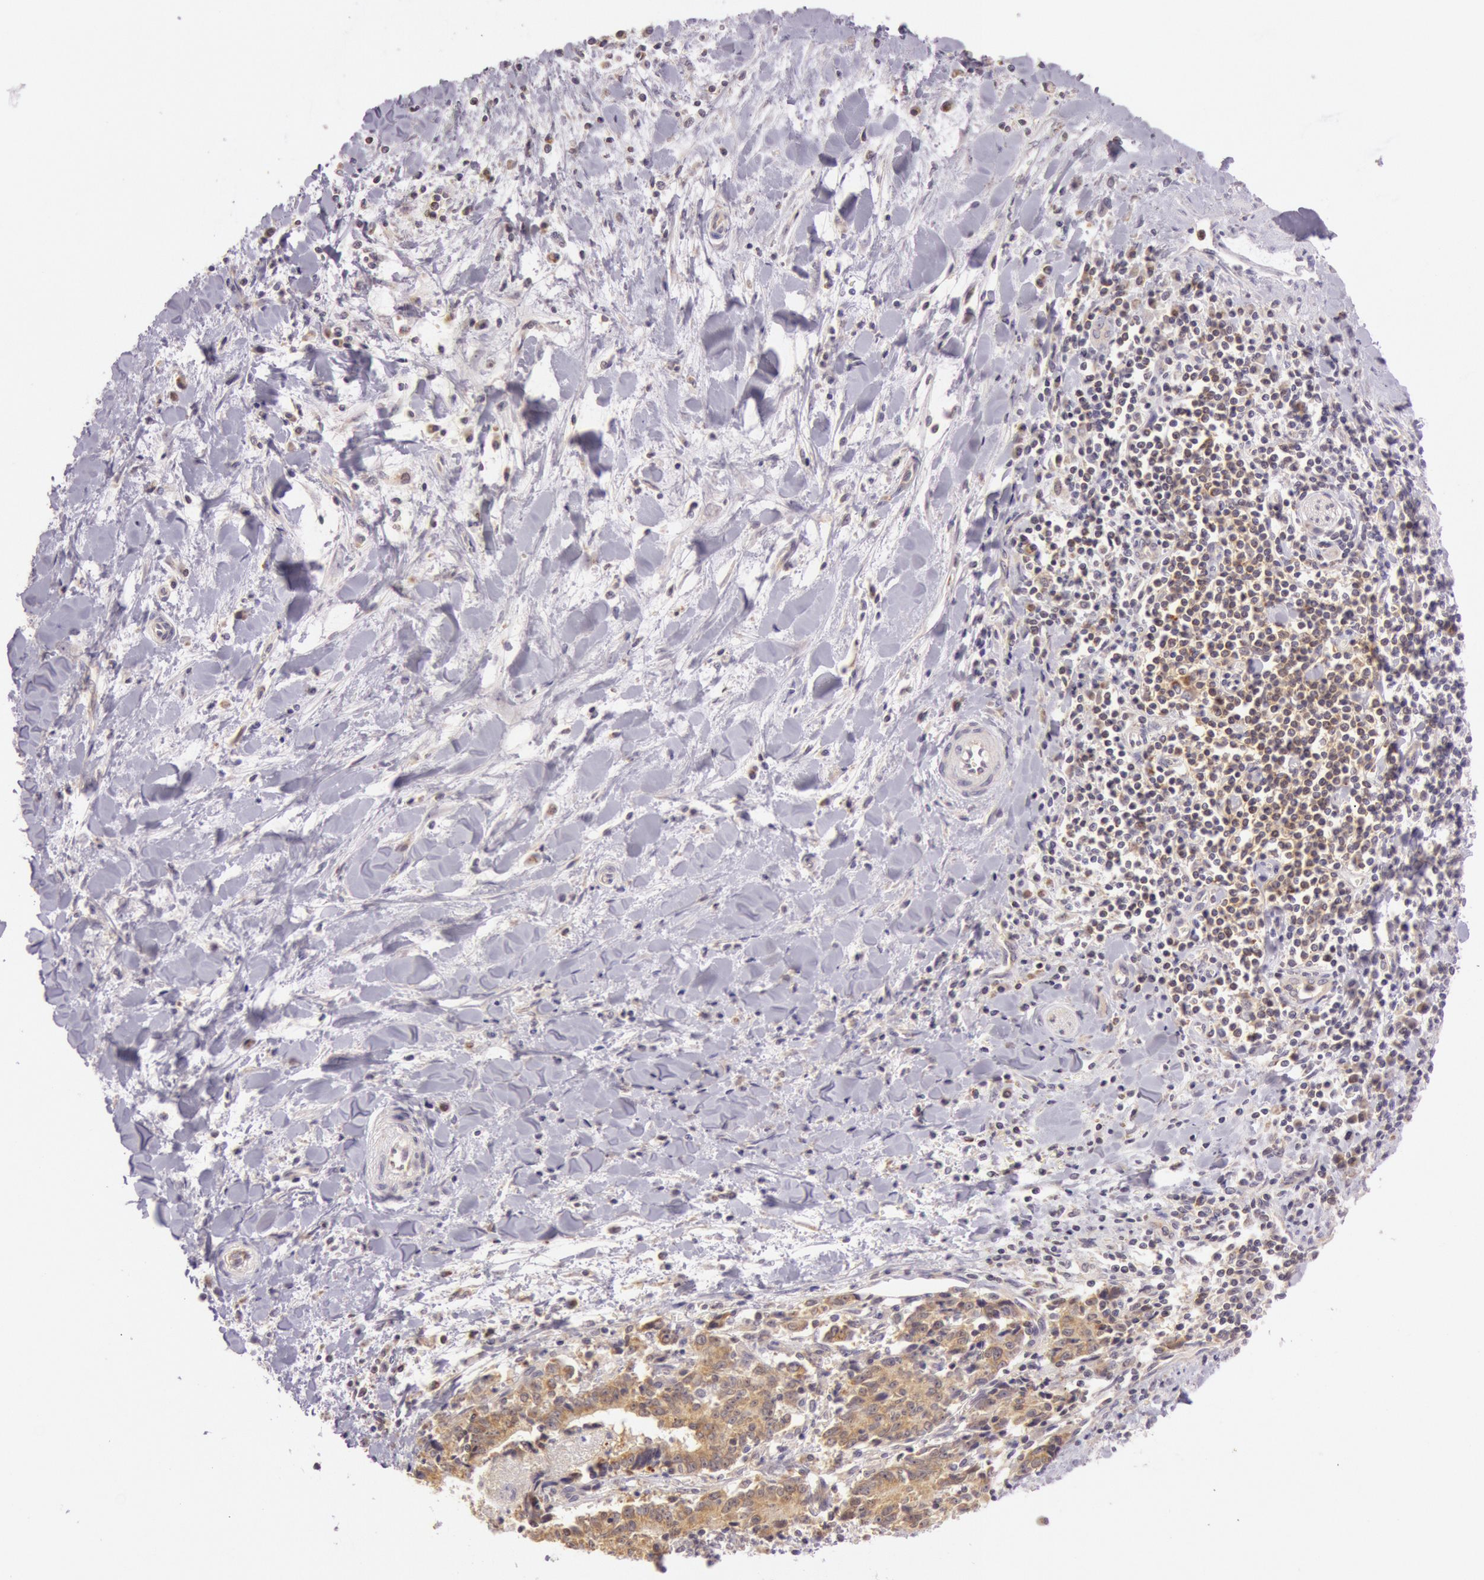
{"staining": {"intensity": "moderate", "quantity": ">75%", "location": "cytoplasmic/membranous"}, "tissue": "liver cancer", "cell_type": "Tumor cells", "image_type": "cancer", "snomed": [{"axis": "morphology", "description": "Cholangiocarcinoma"}, {"axis": "topography", "description": "Liver"}], "caption": "Human cholangiocarcinoma (liver) stained with a brown dye exhibits moderate cytoplasmic/membranous positive positivity in about >75% of tumor cells.", "gene": "CDK16", "patient": {"sex": "male", "age": 57}}